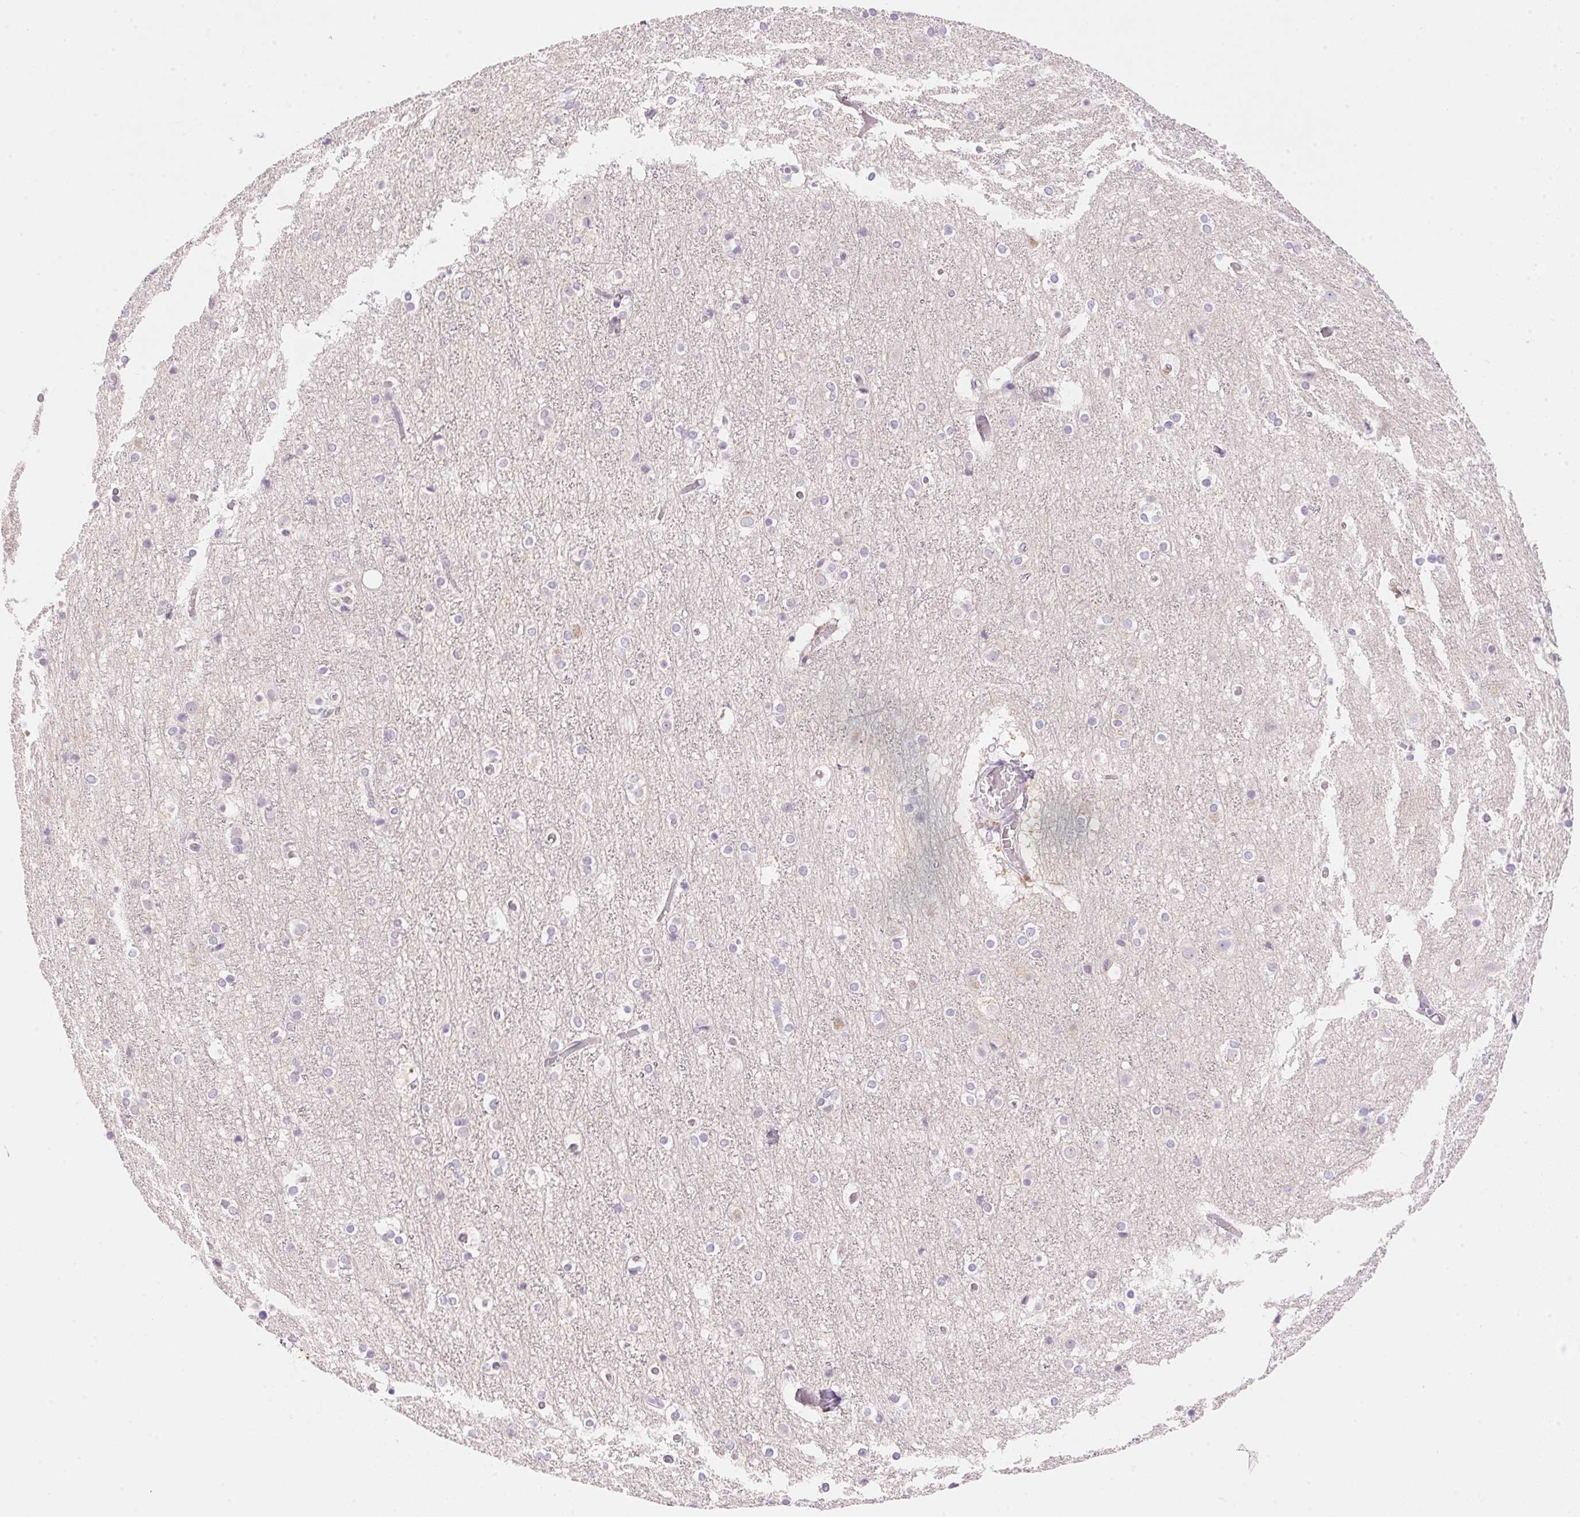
{"staining": {"intensity": "negative", "quantity": "none", "location": "none"}, "tissue": "cerebral cortex", "cell_type": "Endothelial cells", "image_type": "normal", "snomed": [{"axis": "morphology", "description": "Normal tissue, NOS"}, {"axis": "topography", "description": "Cerebral cortex"}], "caption": "Immunohistochemistry of normal human cerebral cortex displays no staining in endothelial cells.", "gene": "TEKT1", "patient": {"sex": "female", "age": 52}}